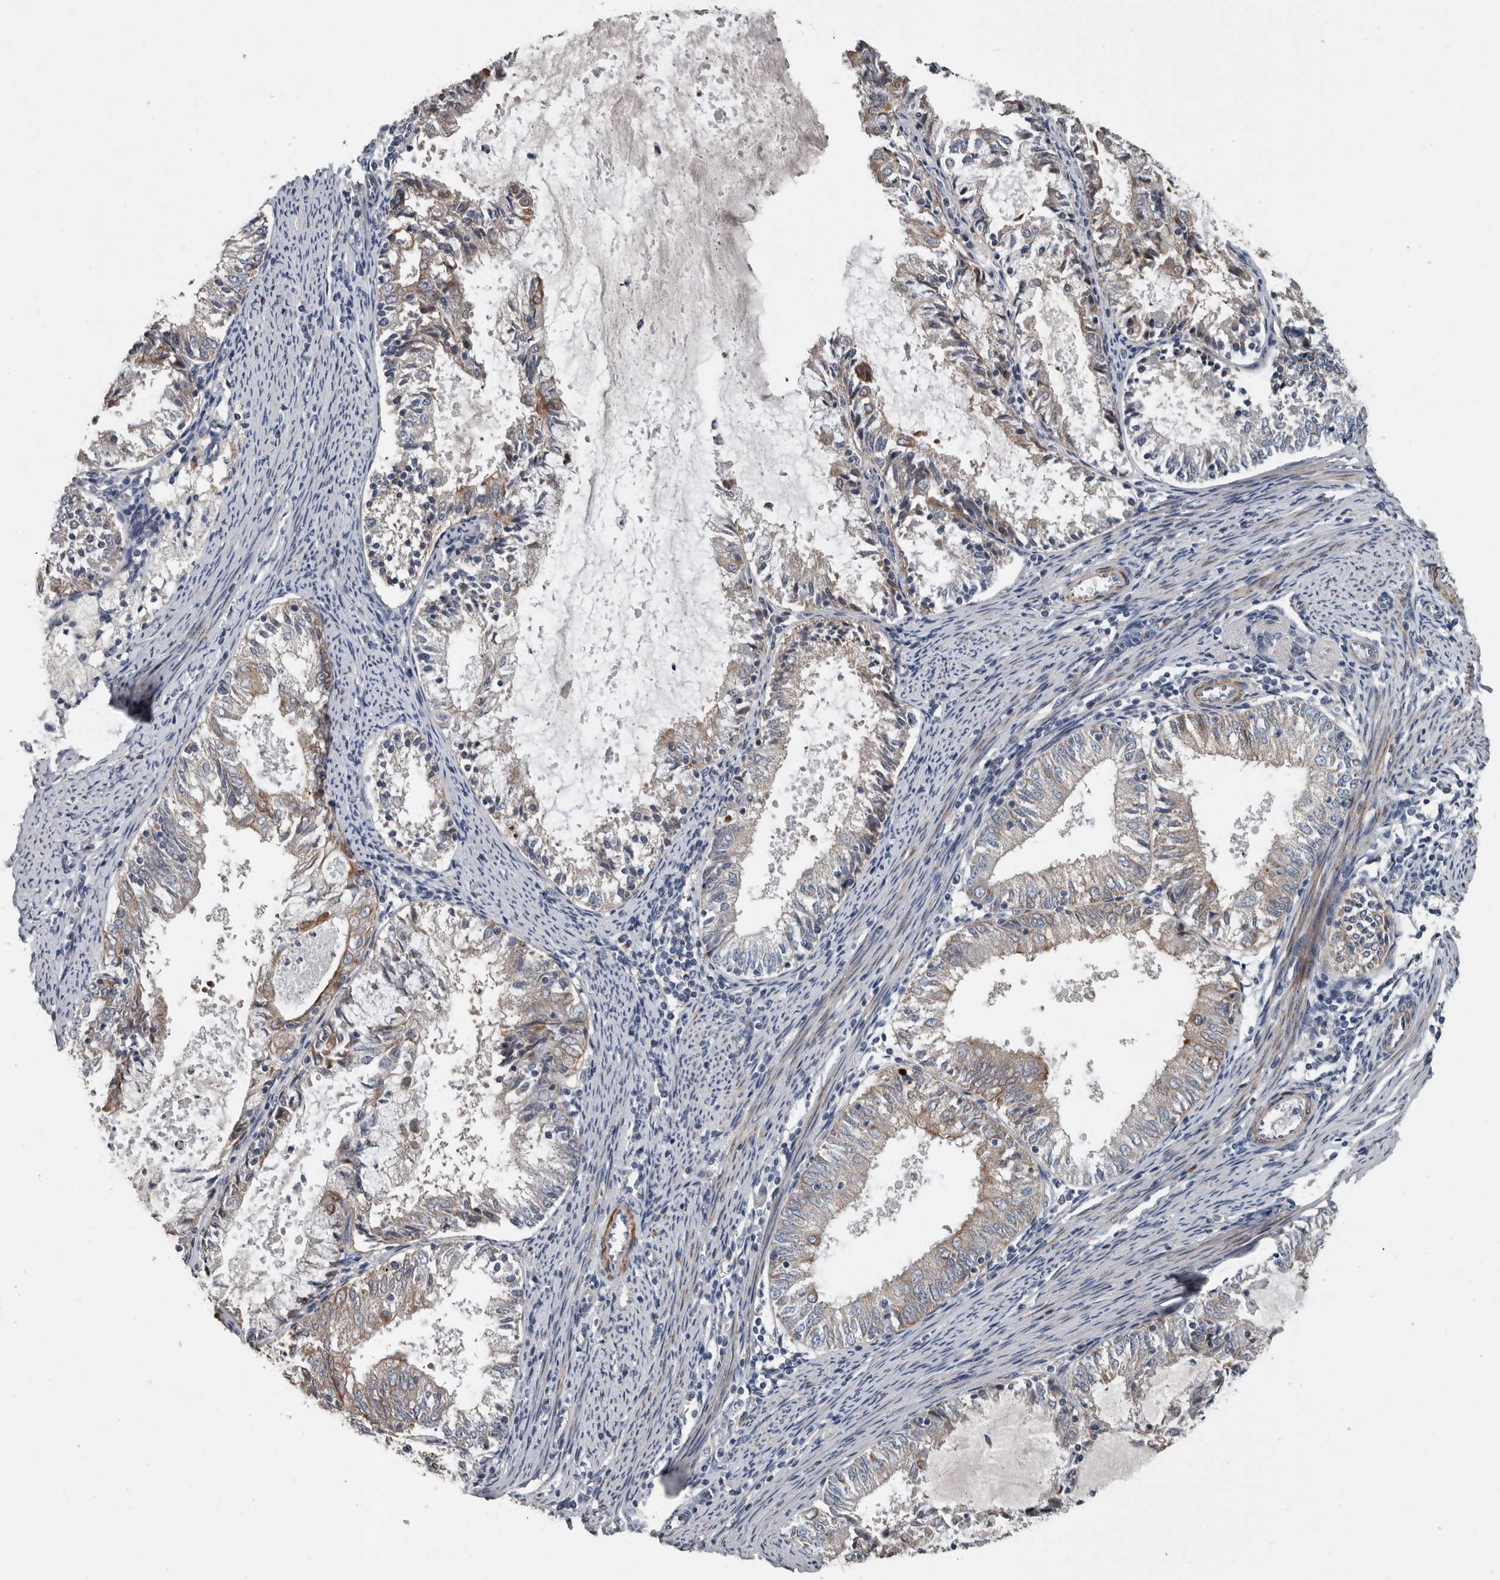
{"staining": {"intensity": "weak", "quantity": "25%-75%", "location": "cytoplasmic/membranous"}, "tissue": "endometrial cancer", "cell_type": "Tumor cells", "image_type": "cancer", "snomed": [{"axis": "morphology", "description": "Adenocarcinoma, NOS"}, {"axis": "topography", "description": "Endometrium"}], "caption": "There is low levels of weak cytoplasmic/membranous staining in tumor cells of adenocarcinoma (endometrial), as demonstrated by immunohistochemical staining (brown color).", "gene": "DPY19L4", "patient": {"sex": "female", "age": 57}}